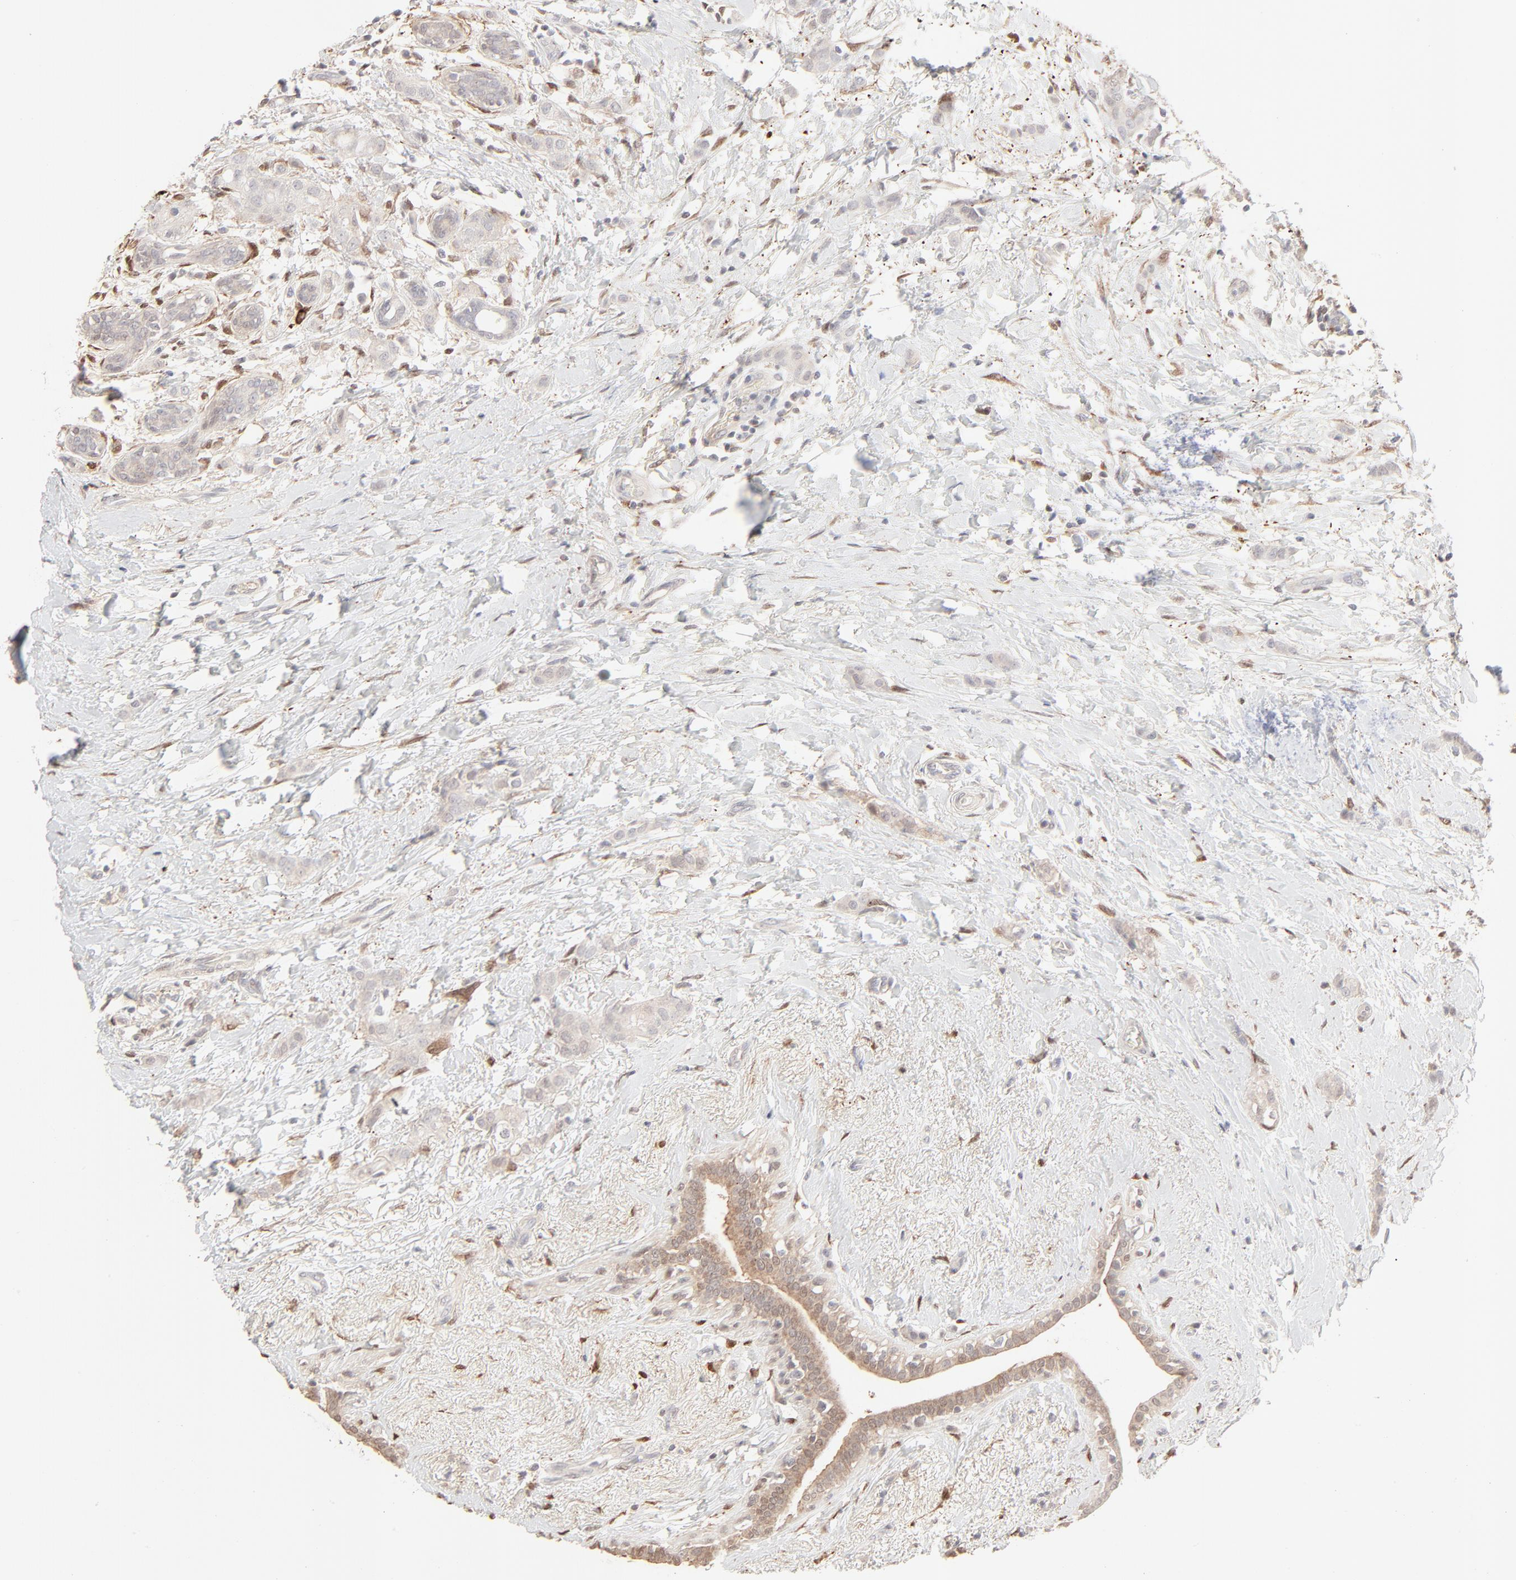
{"staining": {"intensity": "negative", "quantity": "none", "location": "none"}, "tissue": "breast cancer", "cell_type": "Tumor cells", "image_type": "cancer", "snomed": [{"axis": "morphology", "description": "Lobular carcinoma"}, {"axis": "topography", "description": "Breast"}], "caption": "The micrograph reveals no significant positivity in tumor cells of lobular carcinoma (breast).", "gene": "LGALS2", "patient": {"sex": "female", "age": 55}}